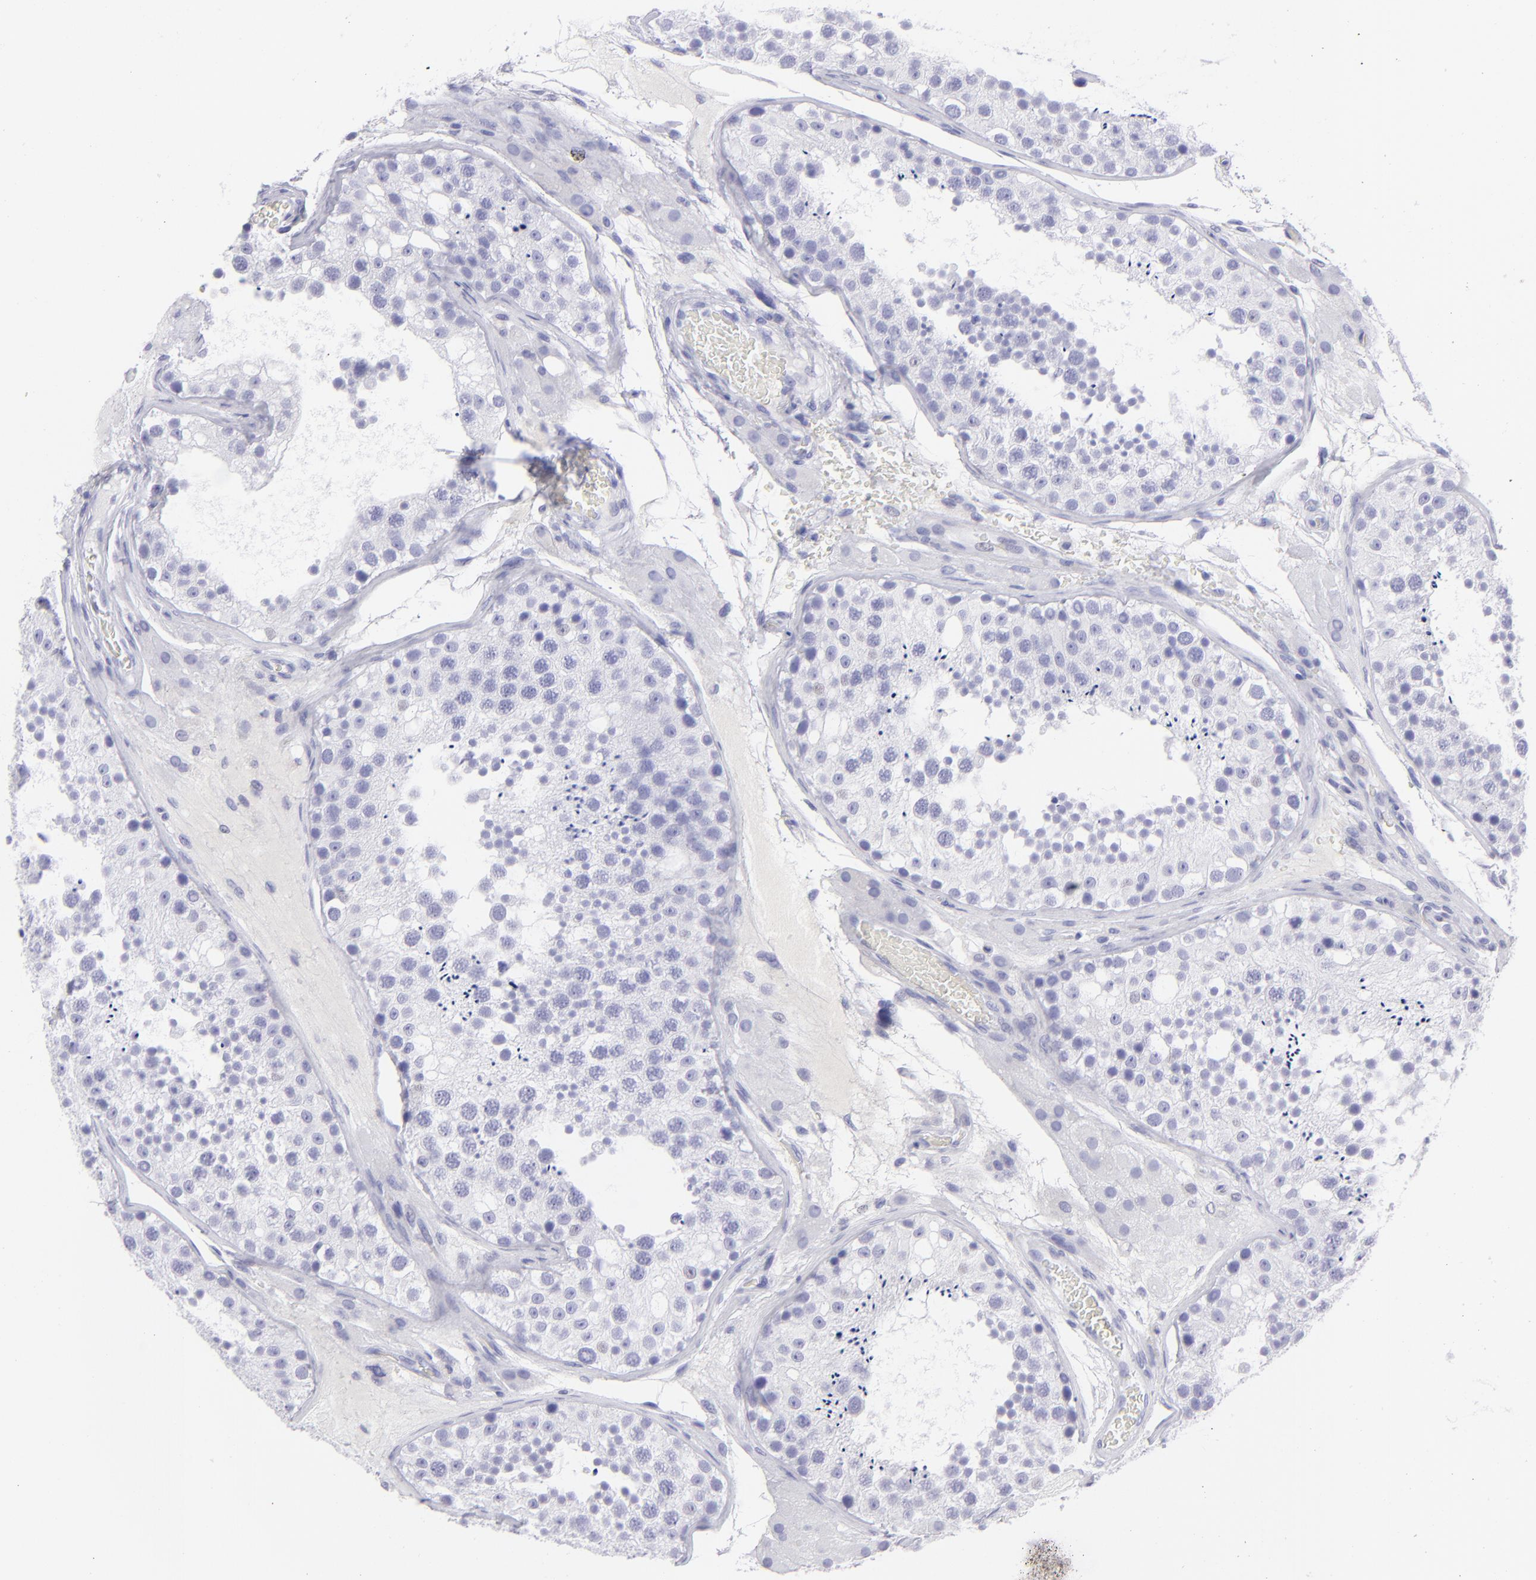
{"staining": {"intensity": "negative", "quantity": "none", "location": "none"}, "tissue": "testis", "cell_type": "Cells in seminiferous ducts", "image_type": "normal", "snomed": [{"axis": "morphology", "description": "Normal tissue, NOS"}, {"axis": "topography", "description": "Testis"}], "caption": "IHC histopathology image of benign testis: testis stained with DAB exhibits no significant protein positivity in cells in seminiferous ducts.", "gene": "SLC1A2", "patient": {"sex": "male", "age": 26}}